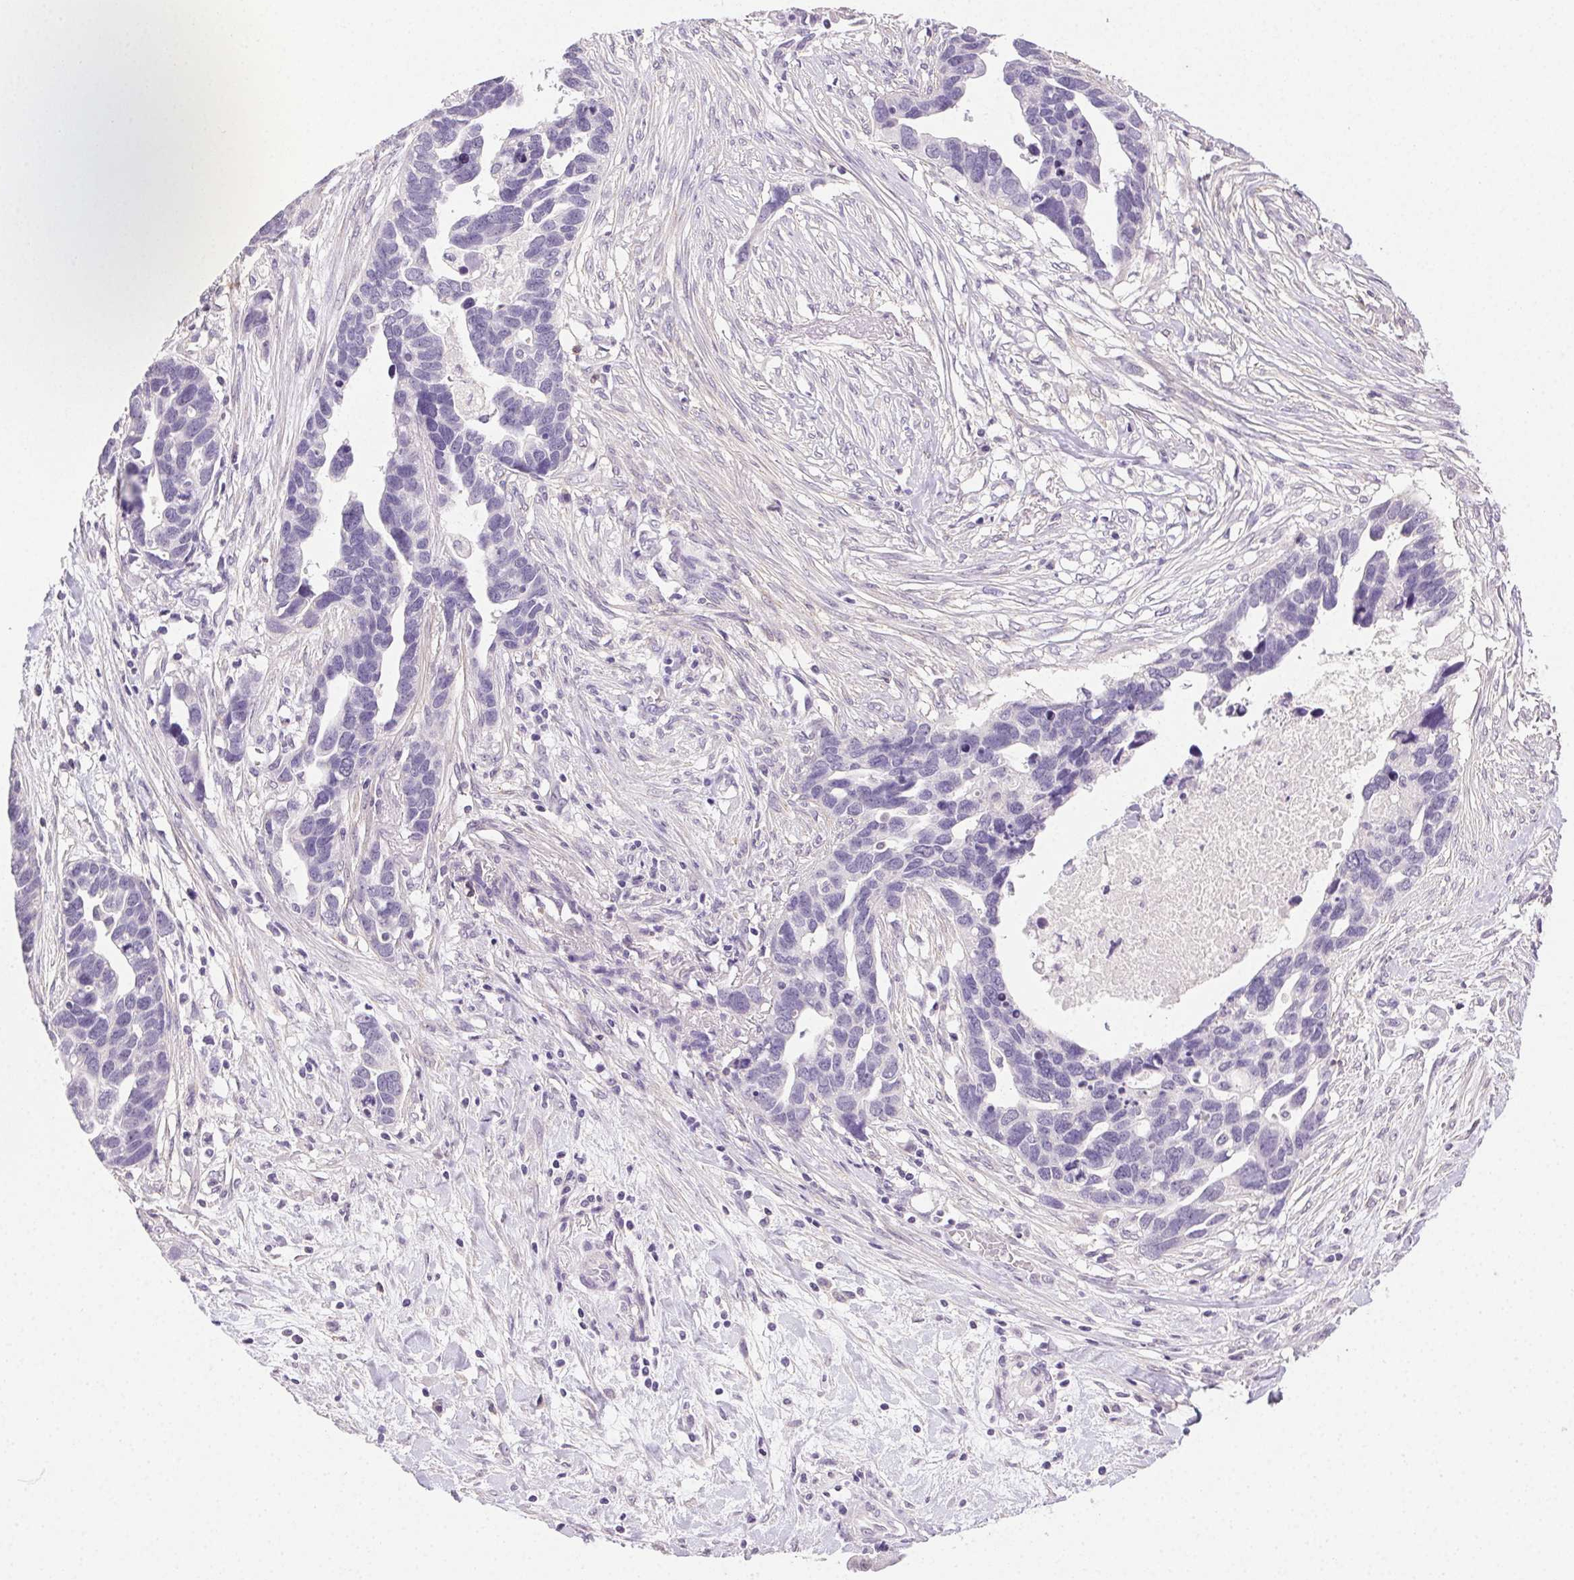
{"staining": {"intensity": "negative", "quantity": "none", "location": "none"}, "tissue": "ovarian cancer", "cell_type": "Tumor cells", "image_type": "cancer", "snomed": [{"axis": "morphology", "description": "Cystadenocarcinoma, serous, NOS"}, {"axis": "topography", "description": "Ovary"}], "caption": "This is a photomicrograph of immunohistochemistry staining of serous cystadenocarcinoma (ovarian), which shows no positivity in tumor cells.", "gene": "AKAP5", "patient": {"sex": "female", "age": 54}}